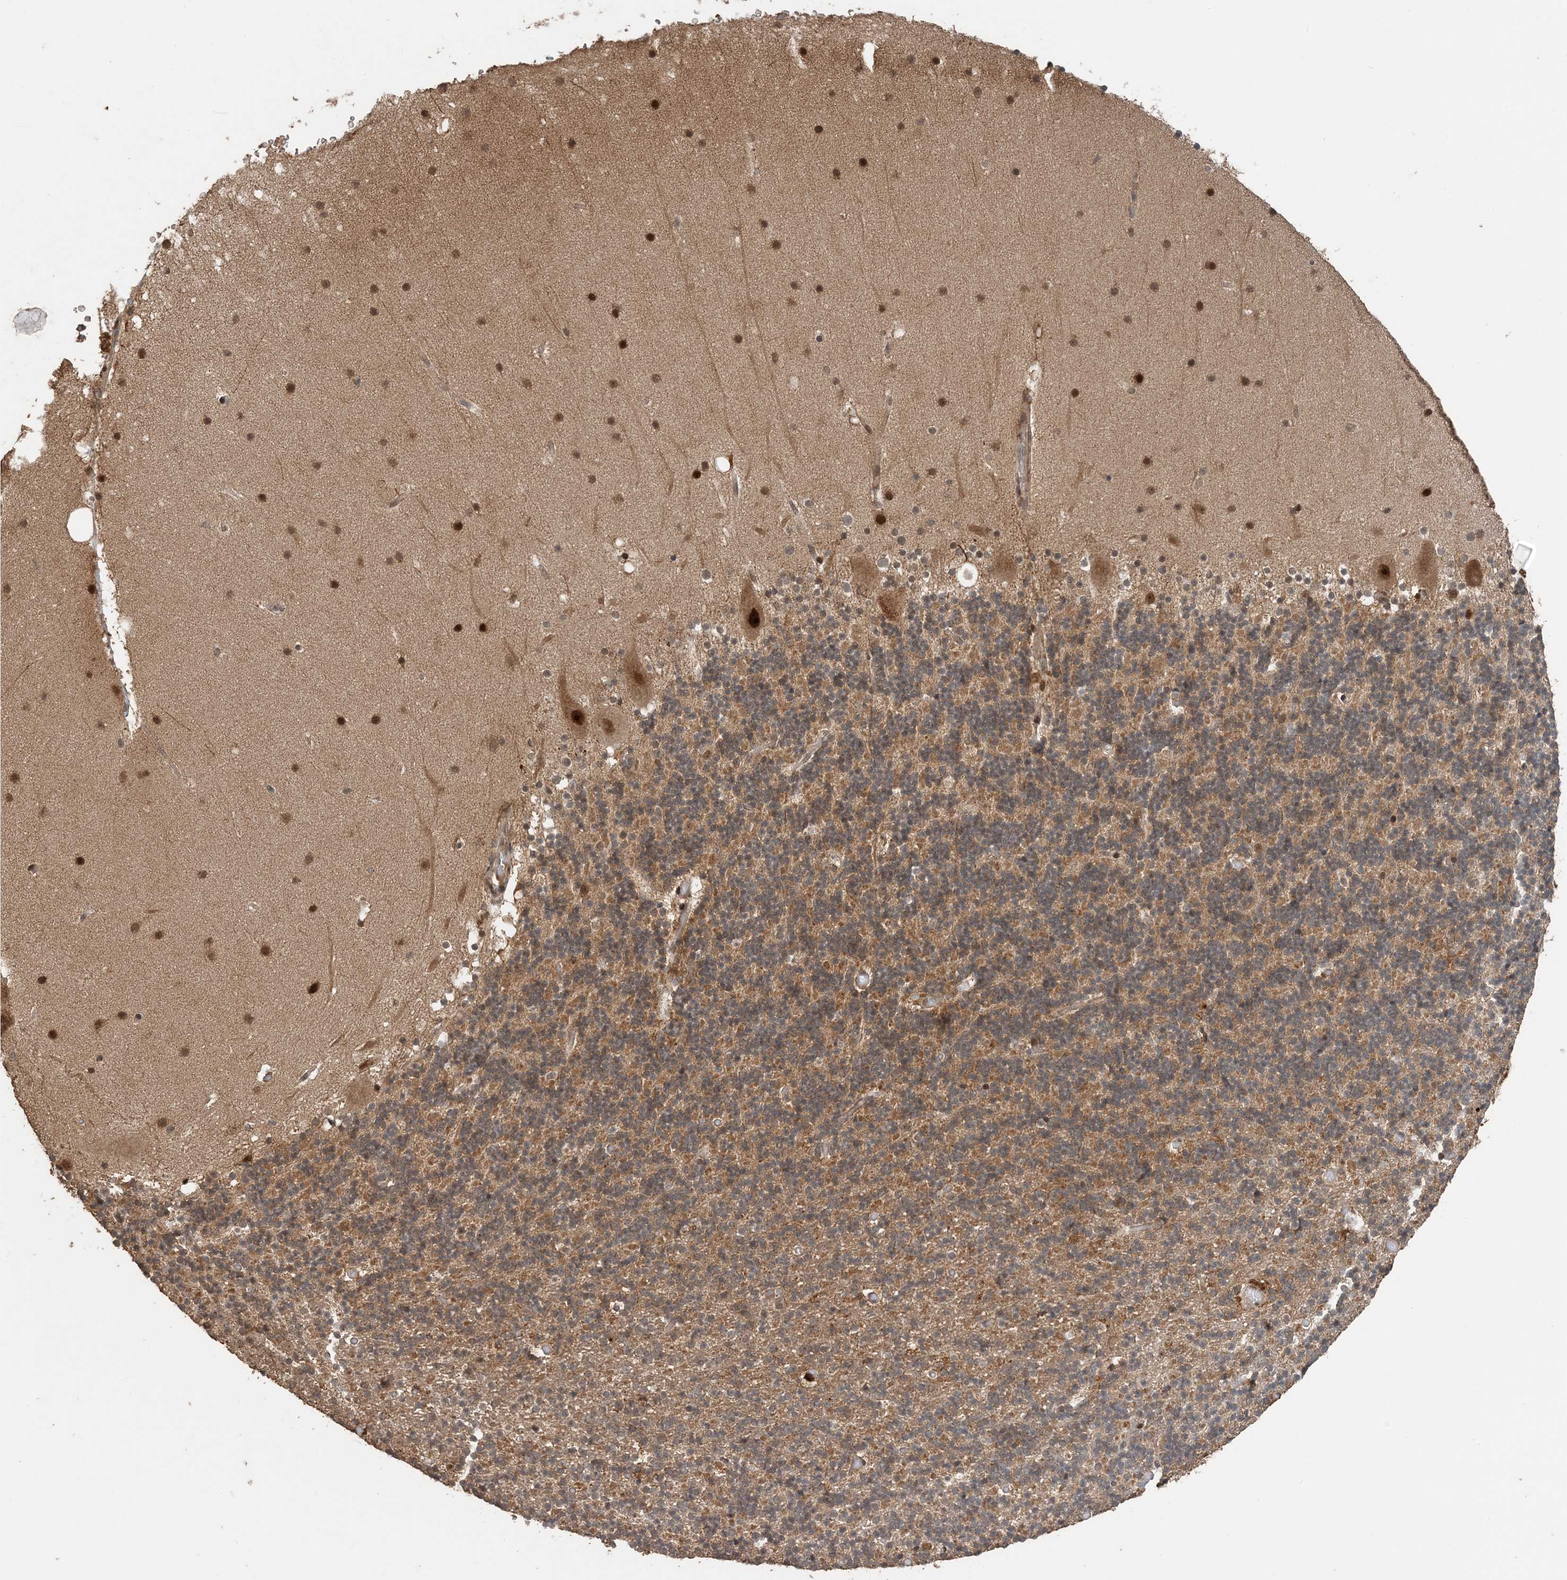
{"staining": {"intensity": "moderate", "quantity": ">75%", "location": "cytoplasmic/membranous"}, "tissue": "cerebellum", "cell_type": "Cells in granular layer", "image_type": "normal", "snomed": [{"axis": "morphology", "description": "Normal tissue, NOS"}, {"axis": "topography", "description": "Cerebellum"}], "caption": "An image of cerebellum stained for a protein exhibits moderate cytoplasmic/membranous brown staining in cells in granular layer.", "gene": "ATP13A2", "patient": {"sex": "male", "age": 57}}